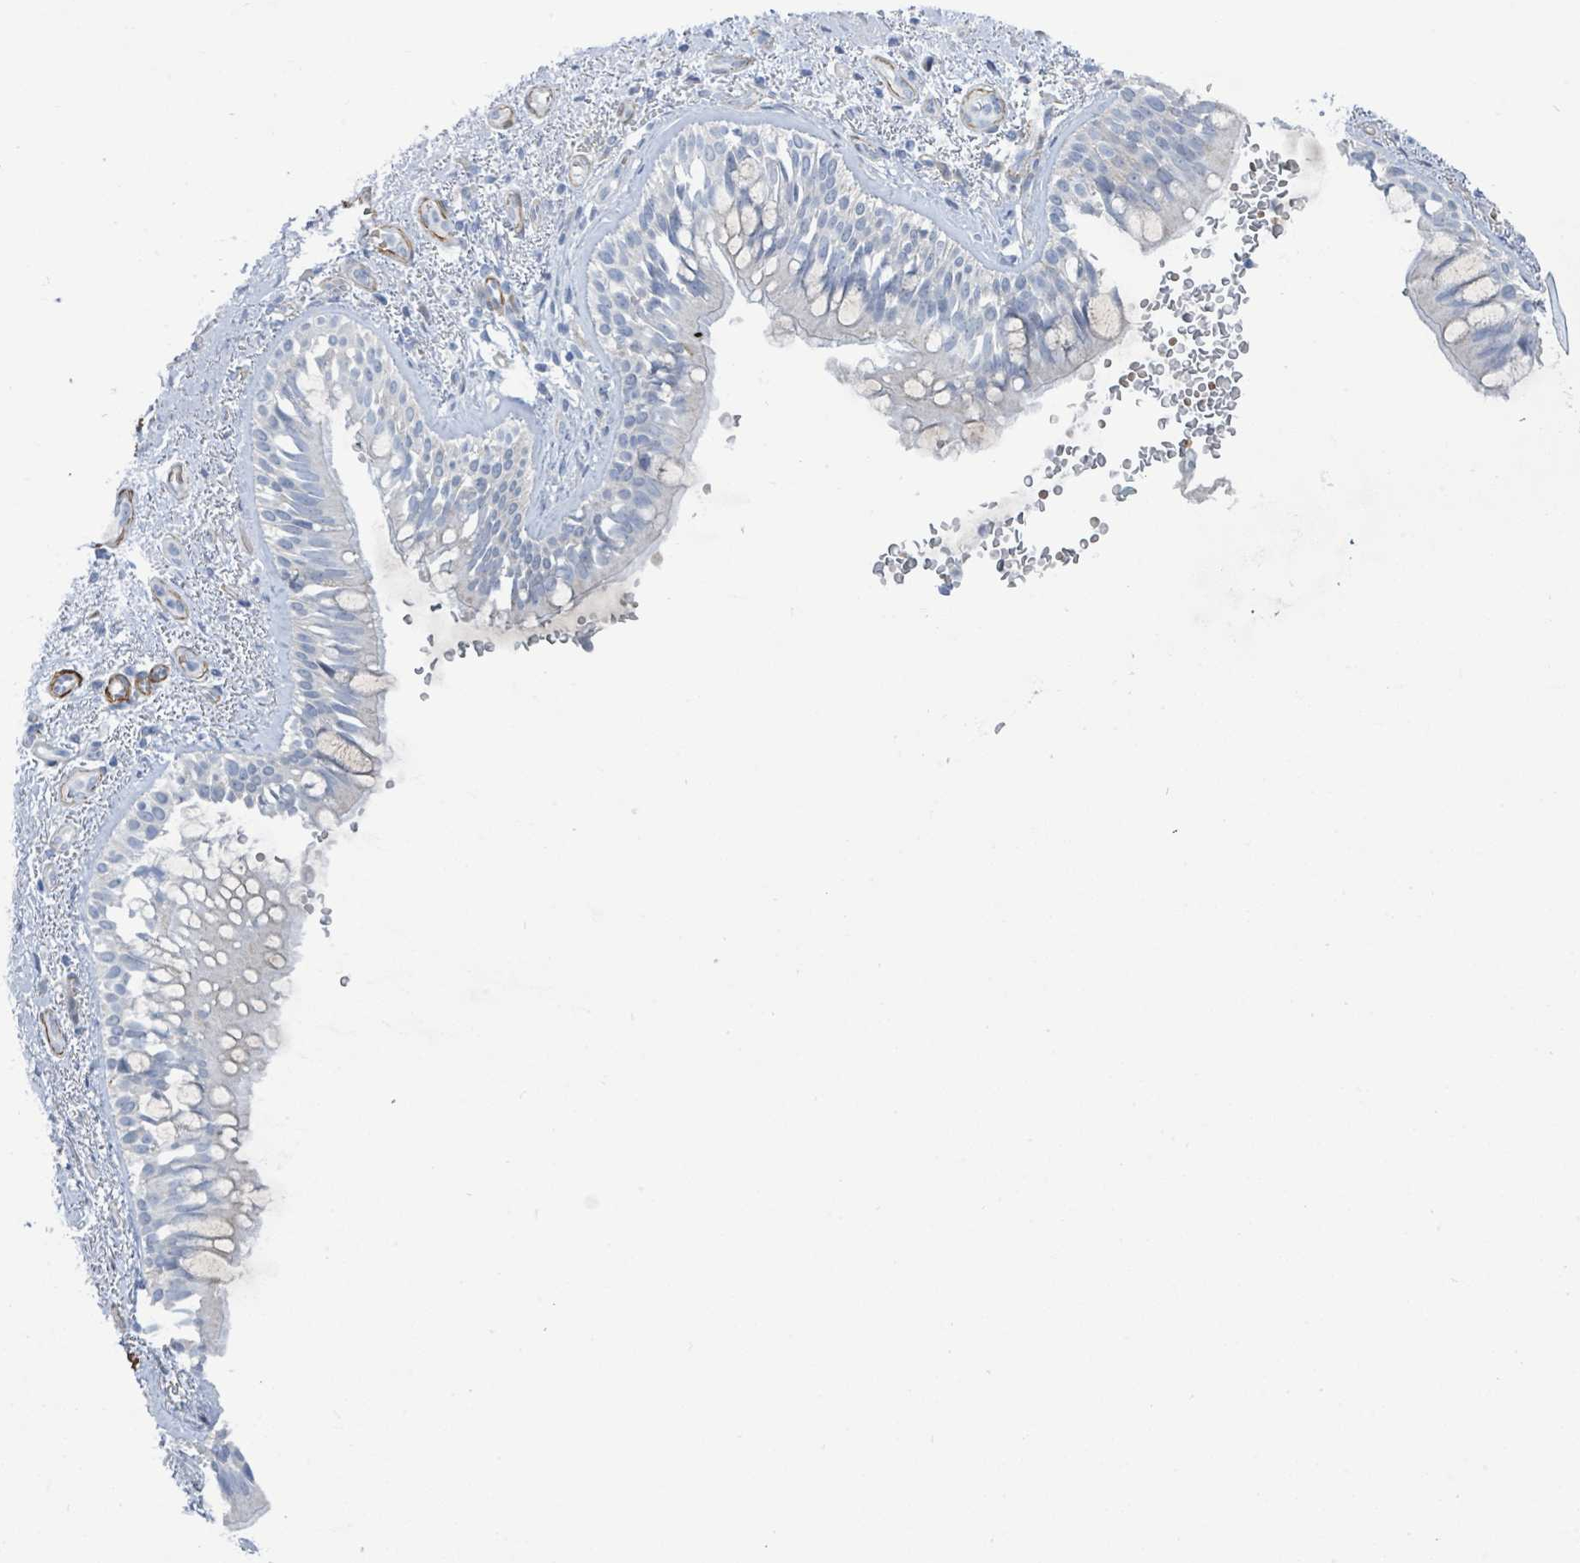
{"staining": {"intensity": "negative", "quantity": "none", "location": "none"}, "tissue": "bronchus", "cell_type": "Respiratory epithelial cells", "image_type": "normal", "snomed": [{"axis": "morphology", "description": "Normal tissue, NOS"}, {"axis": "topography", "description": "Lymph node"}, {"axis": "topography", "description": "Cartilage tissue"}, {"axis": "topography", "description": "Bronchus"}], "caption": "An immunohistochemistry (IHC) photomicrograph of benign bronchus is shown. There is no staining in respiratory epithelial cells of bronchus.", "gene": "DMRTC1B", "patient": {"sex": "female", "age": 70}}